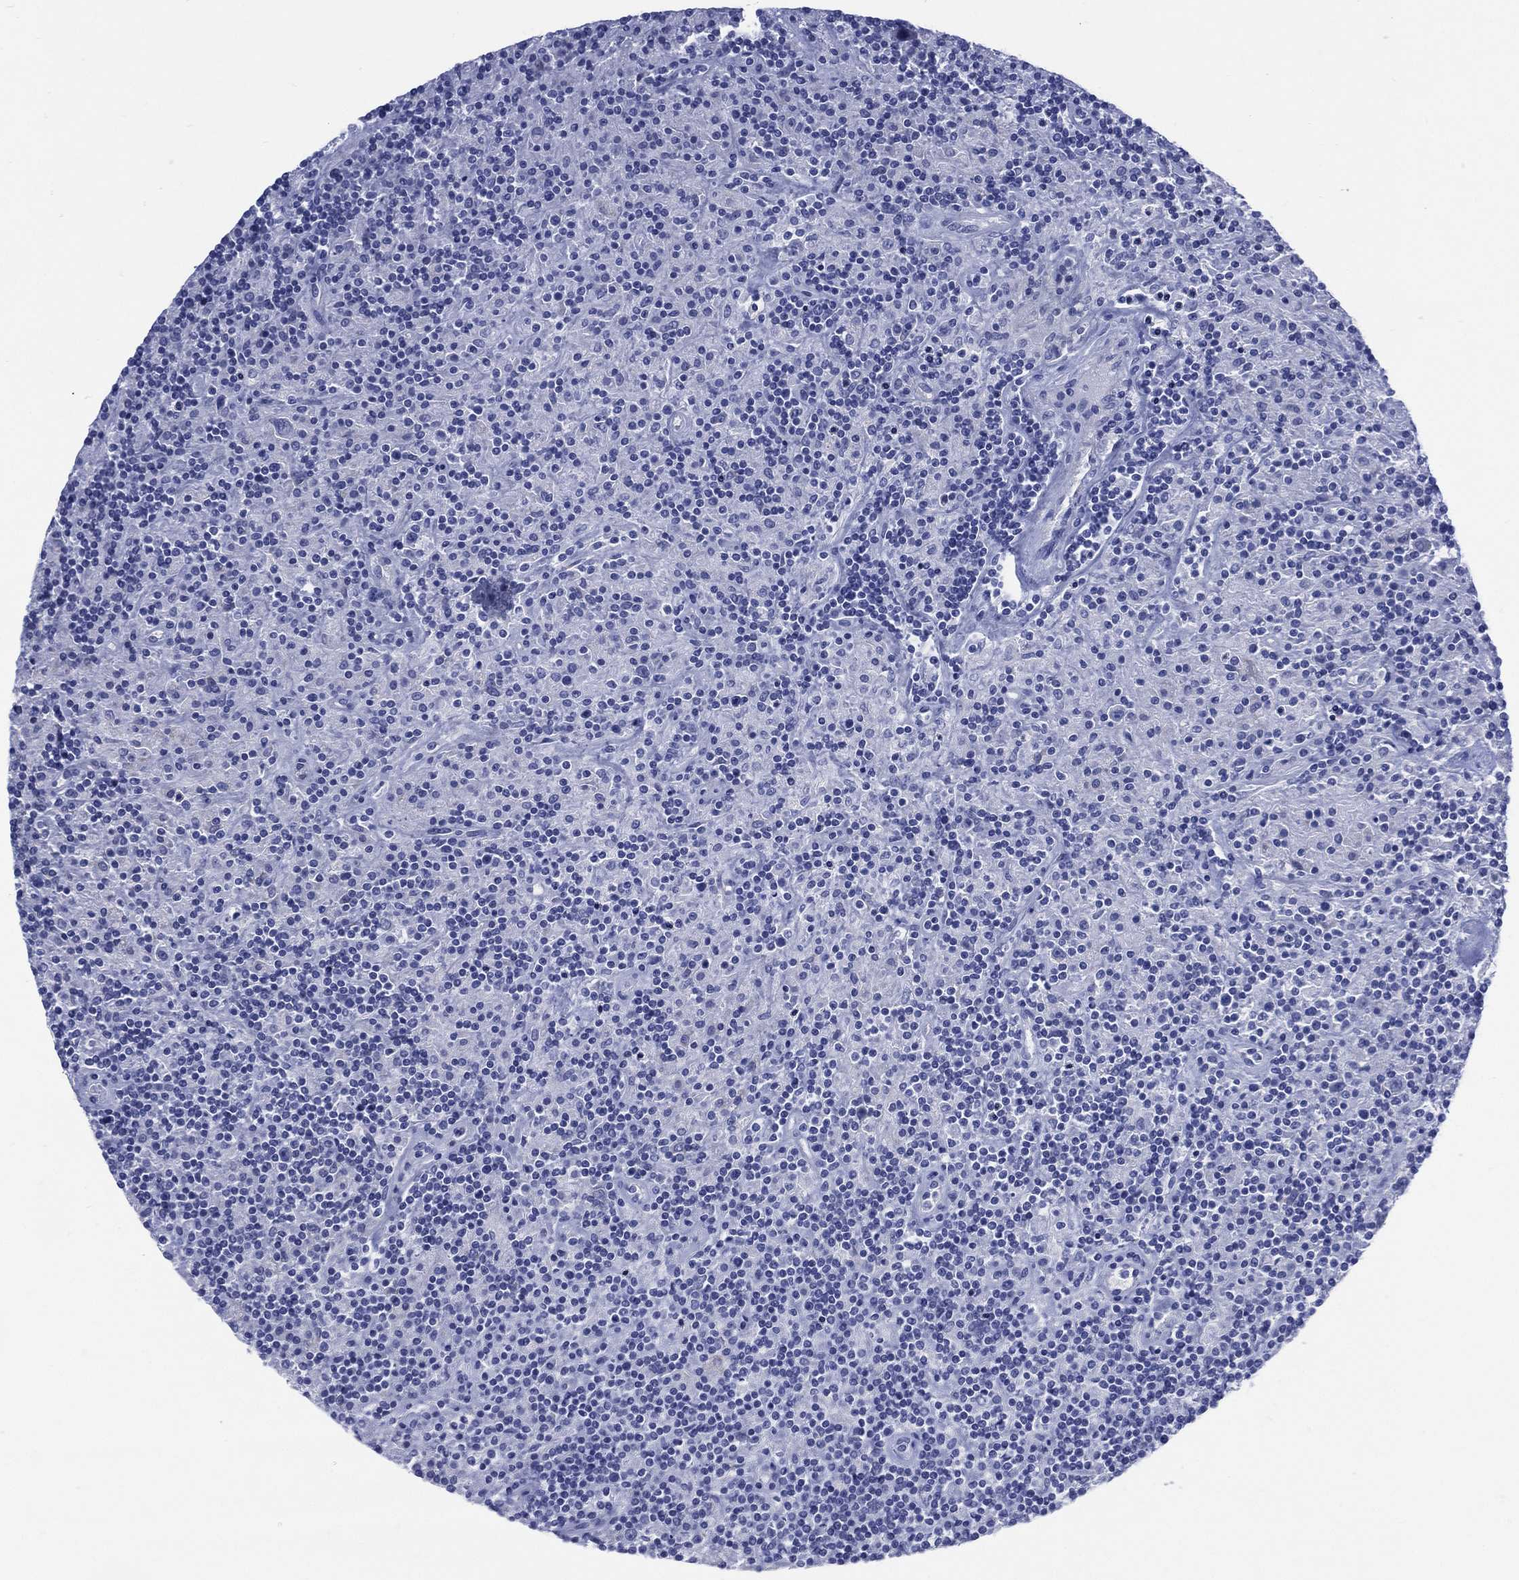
{"staining": {"intensity": "negative", "quantity": "none", "location": "none"}, "tissue": "lymphoma", "cell_type": "Tumor cells", "image_type": "cancer", "snomed": [{"axis": "morphology", "description": "Hodgkin's disease, NOS"}, {"axis": "topography", "description": "Lymph node"}], "caption": "This is an immunohistochemistry photomicrograph of lymphoma. There is no staining in tumor cells.", "gene": "LRRD1", "patient": {"sex": "male", "age": 70}}